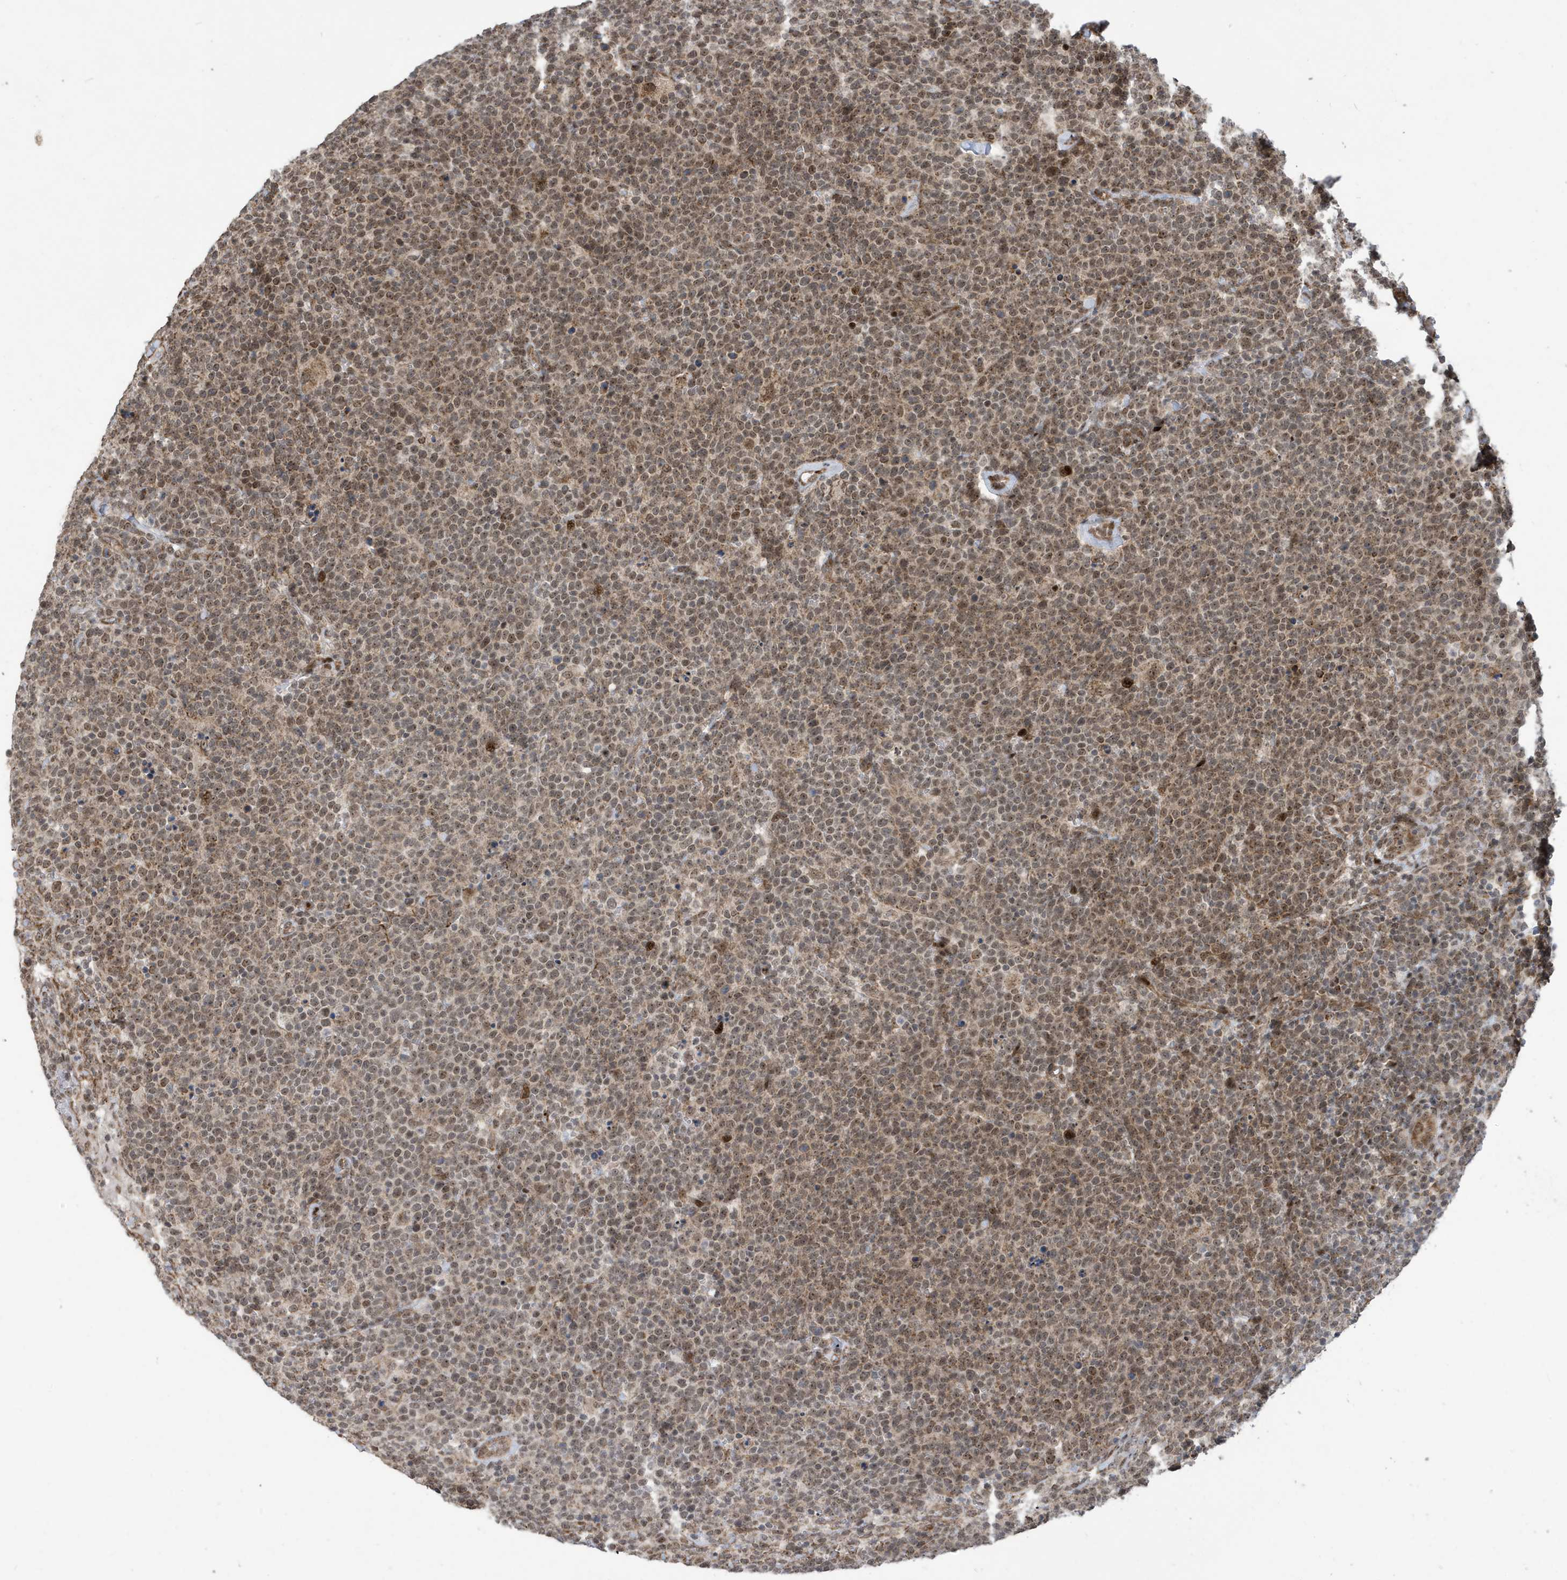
{"staining": {"intensity": "weak", "quantity": "25%-75%", "location": "cytoplasmic/membranous,nuclear"}, "tissue": "lymphoma", "cell_type": "Tumor cells", "image_type": "cancer", "snomed": [{"axis": "morphology", "description": "Malignant lymphoma, non-Hodgkin's type, High grade"}, {"axis": "topography", "description": "Lymph node"}], "caption": "A micrograph of human malignant lymphoma, non-Hodgkin's type (high-grade) stained for a protein displays weak cytoplasmic/membranous and nuclear brown staining in tumor cells.", "gene": "FAM9B", "patient": {"sex": "male", "age": 61}}